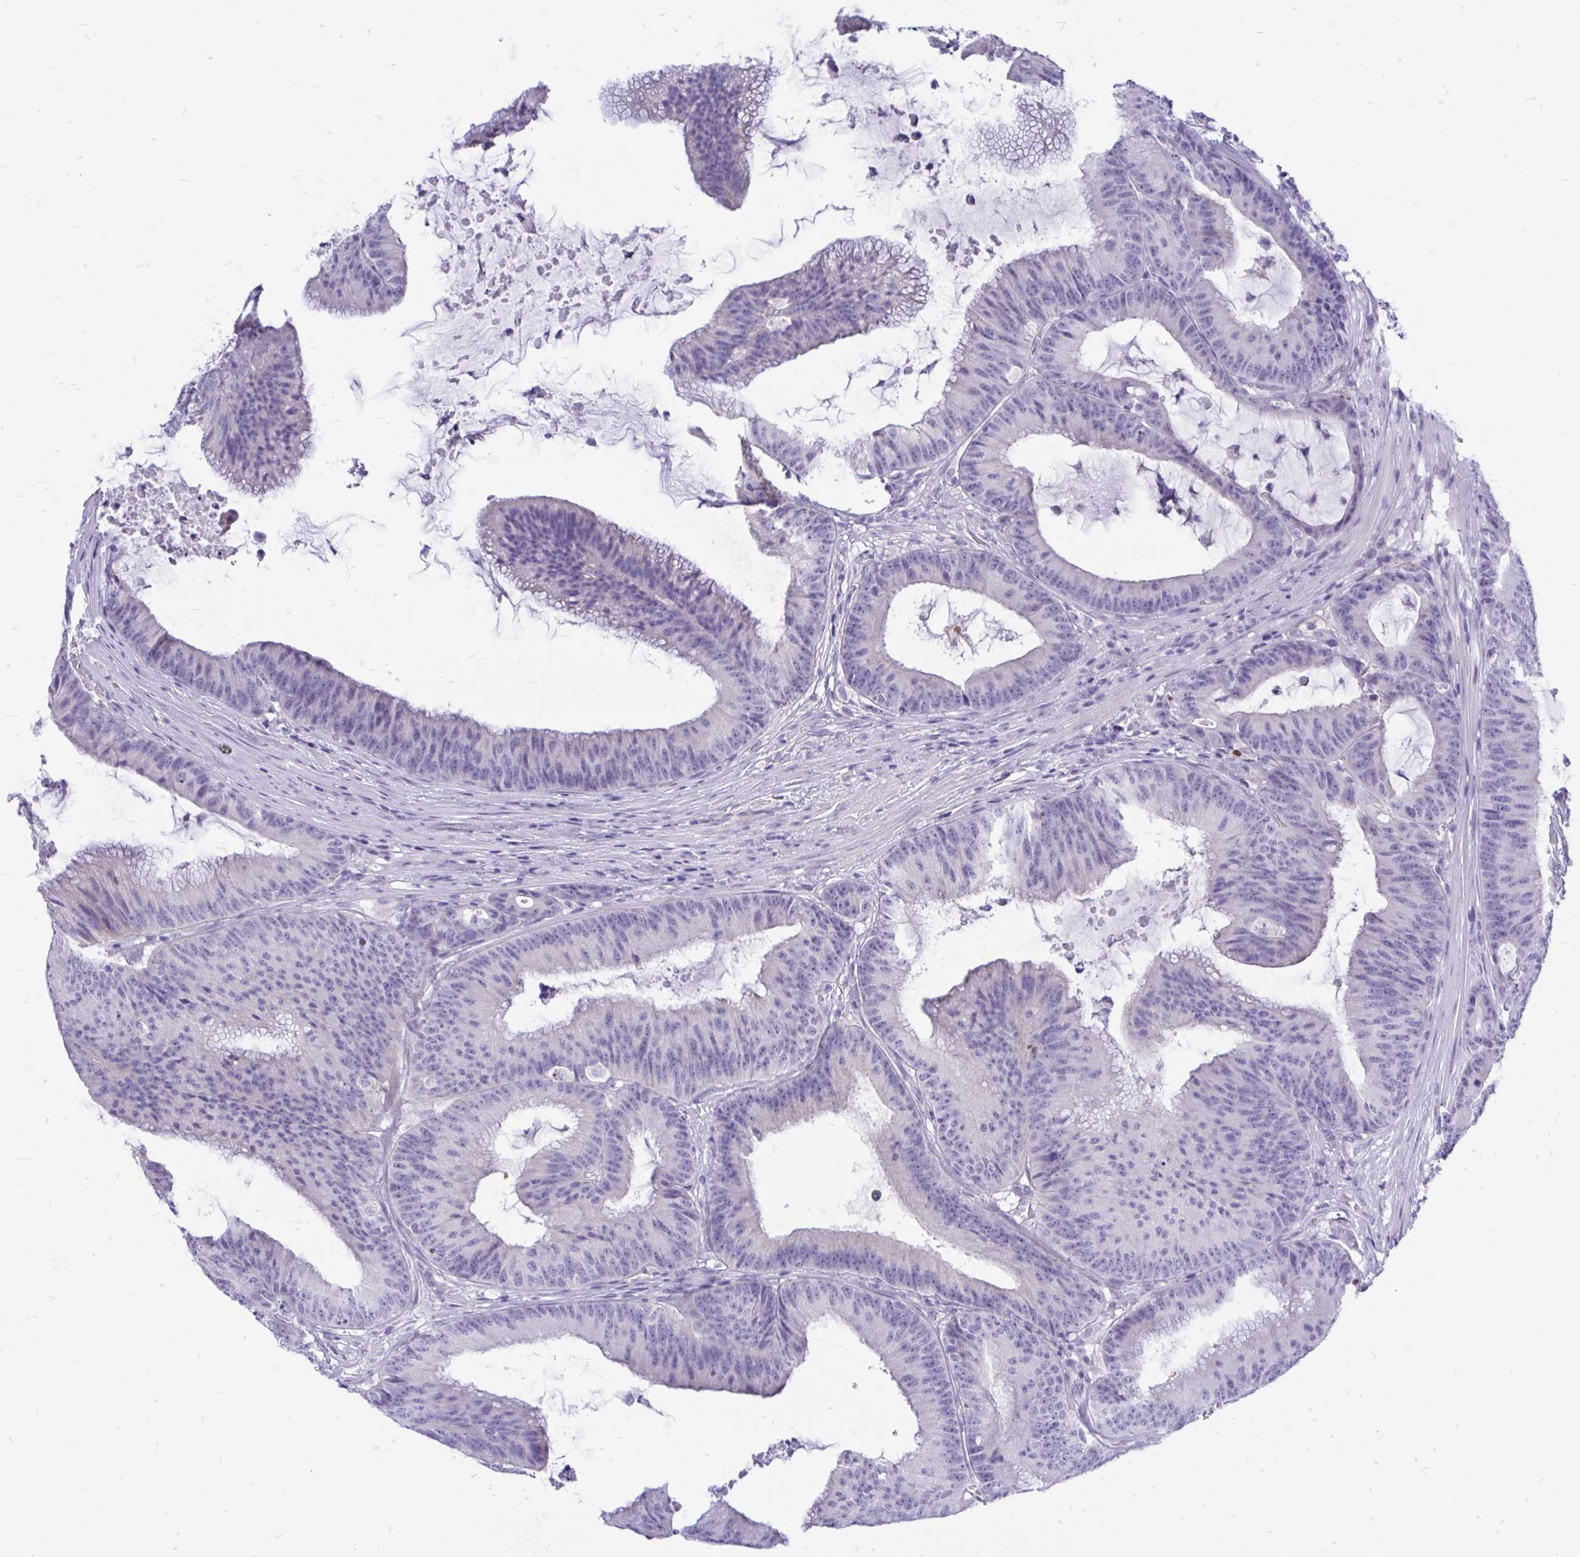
{"staining": {"intensity": "negative", "quantity": "none", "location": "none"}, "tissue": "colorectal cancer", "cell_type": "Tumor cells", "image_type": "cancer", "snomed": [{"axis": "morphology", "description": "Adenocarcinoma, NOS"}, {"axis": "topography", "description": "Colon"}], "caption": "The photomicrograph demonstrates no significant positivity in tumor cells of adenocarcinoma (colorectal).", "gene": "IGSF5", "patient": {"sex": "female", "age": 78}}